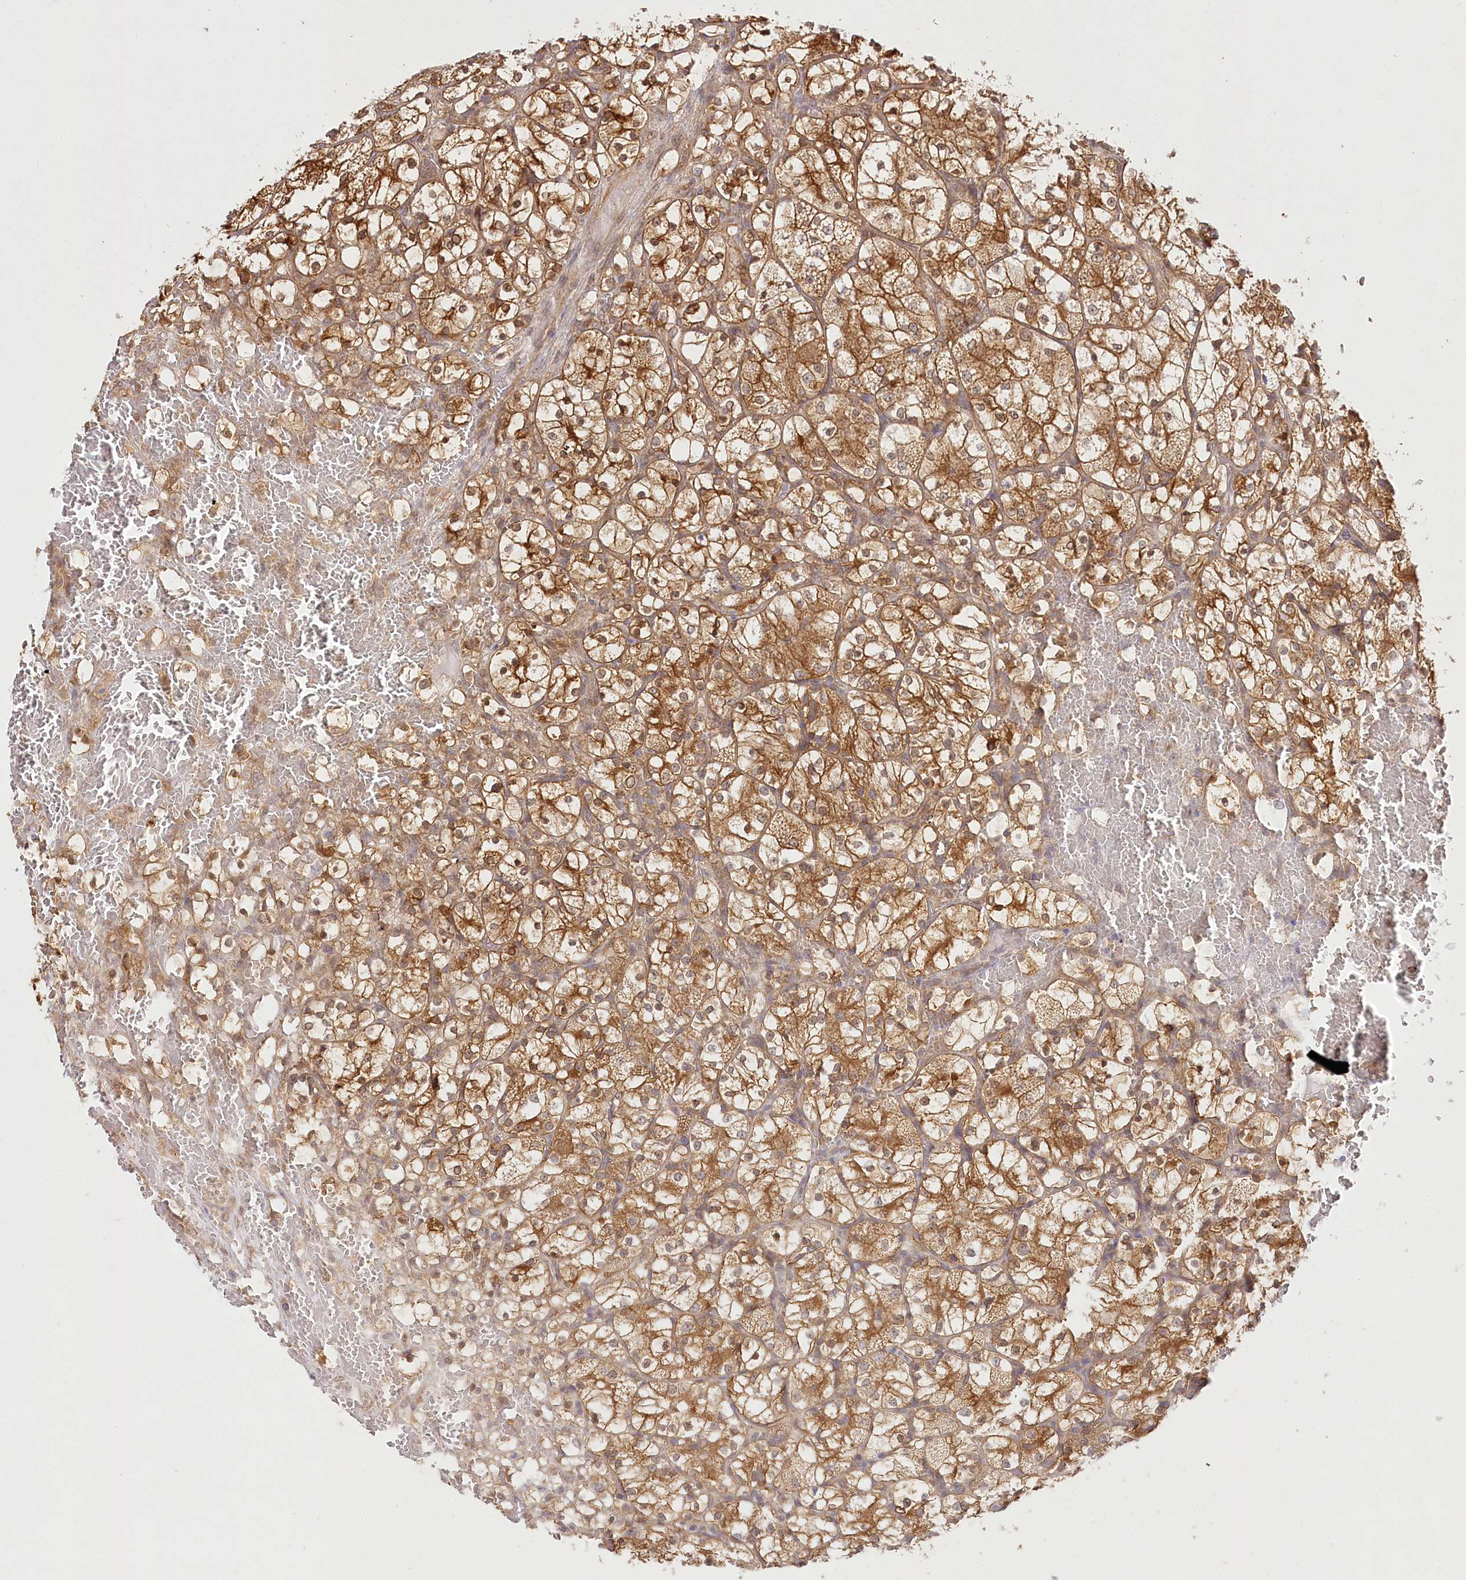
{"staining": {"intensity": "moderate", "quantity": ">75%", "location": "cytoplasmic/membranous"}, "tissue": "renal cancer", "cell_type": "Tumor cells", "image_type": "cancer", "snomed": [{"axis": "morphology", "description": "Adenocarcinoma, NOS"}, {"axis": "topography", "description": "Kidney"}], "caption": "Renal cancer was stained to show a protein in brown. There is medium levels of moderate cytoplasmic/membranous positivity in approximately >75% of tumor cells.", "gene": "INPP4B", "patient": {"sex": "female", "age": 69}}